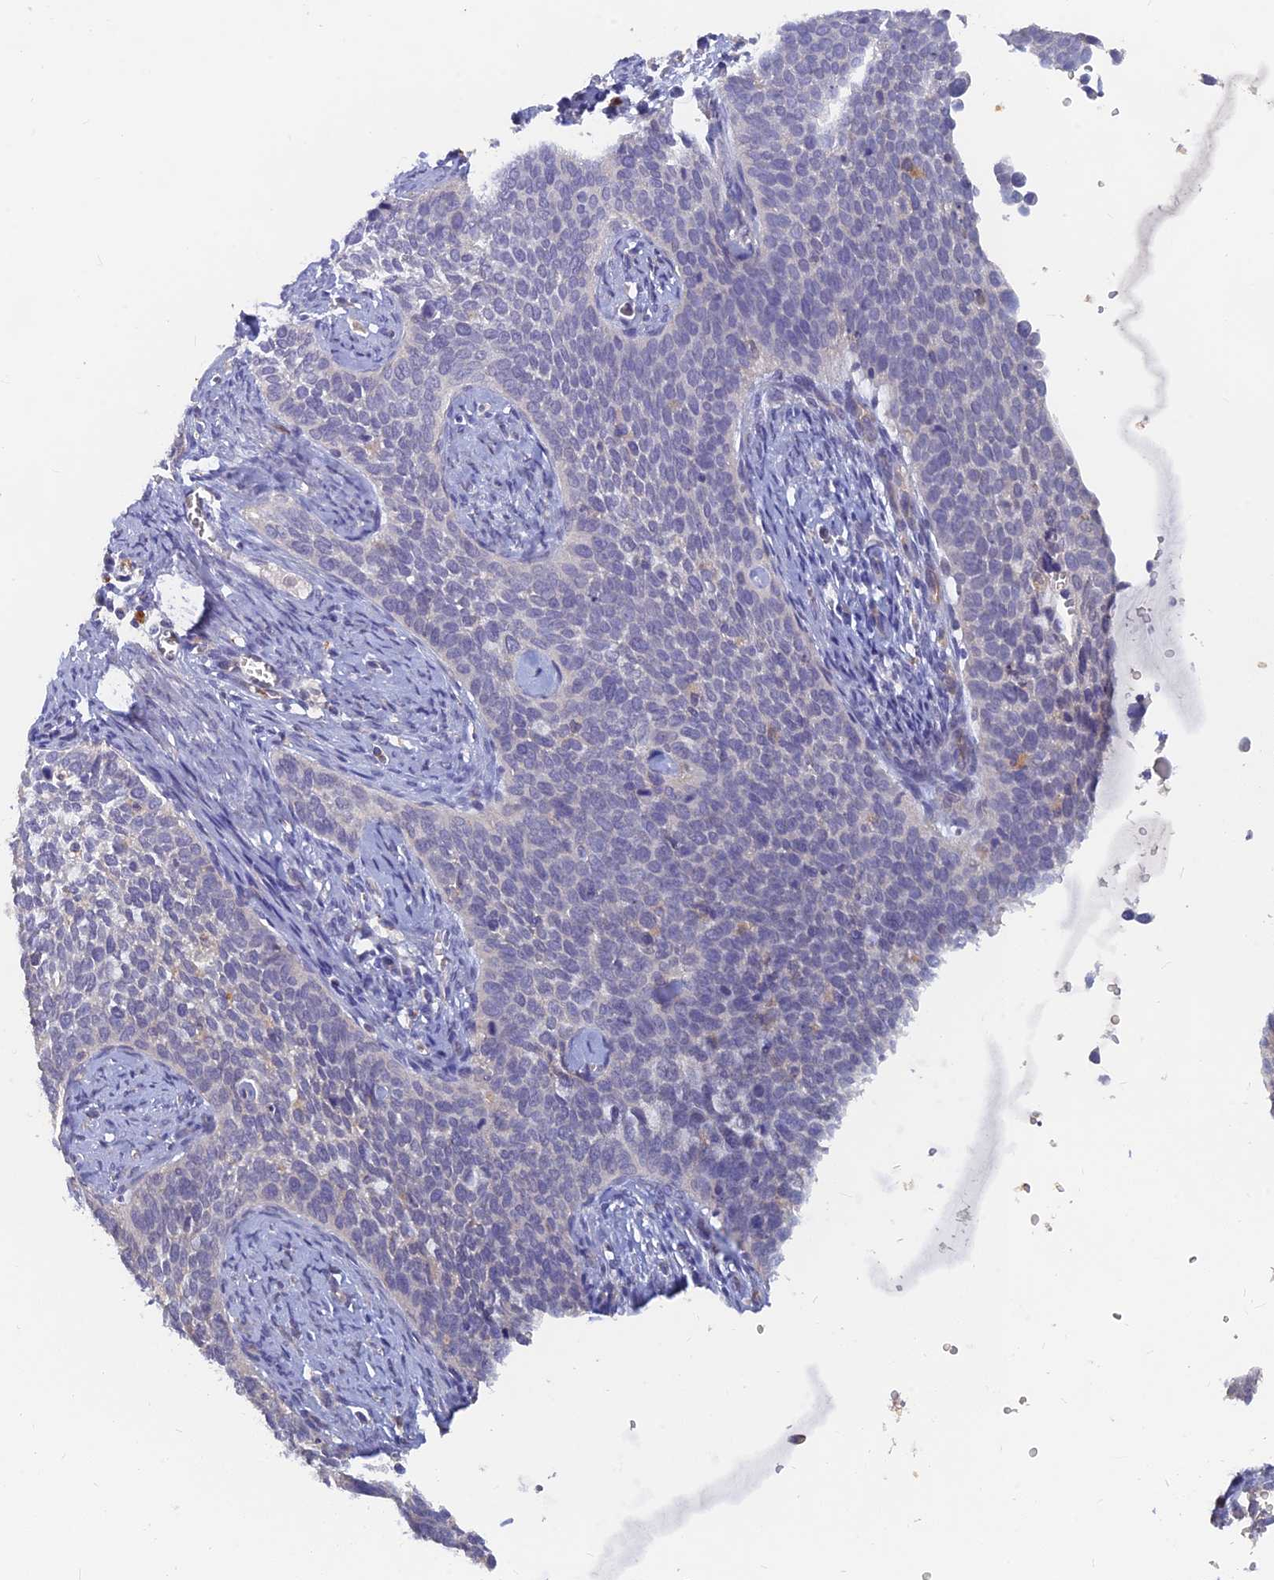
{"staining": {"intensity": "negative", "quantity": "none", "location": "none"}, "tissue": "cervical cancer", "cell_type": "Tumor cells", "image_type": "cancer", "snomed": [{"axis": "morphology", "description": "Squamous cell carcinoma, NOS"}, {"axis": "topography", "description": "Cervix"}], "caption": "The immunohistochemistry (IHC) photomicrograph has no significant staining in tumor cells of cervical cancer (squamous cell carcinoma) tissue.", "gene": "ARRDC1", "patient": {"sex": "female", "age": 34}}